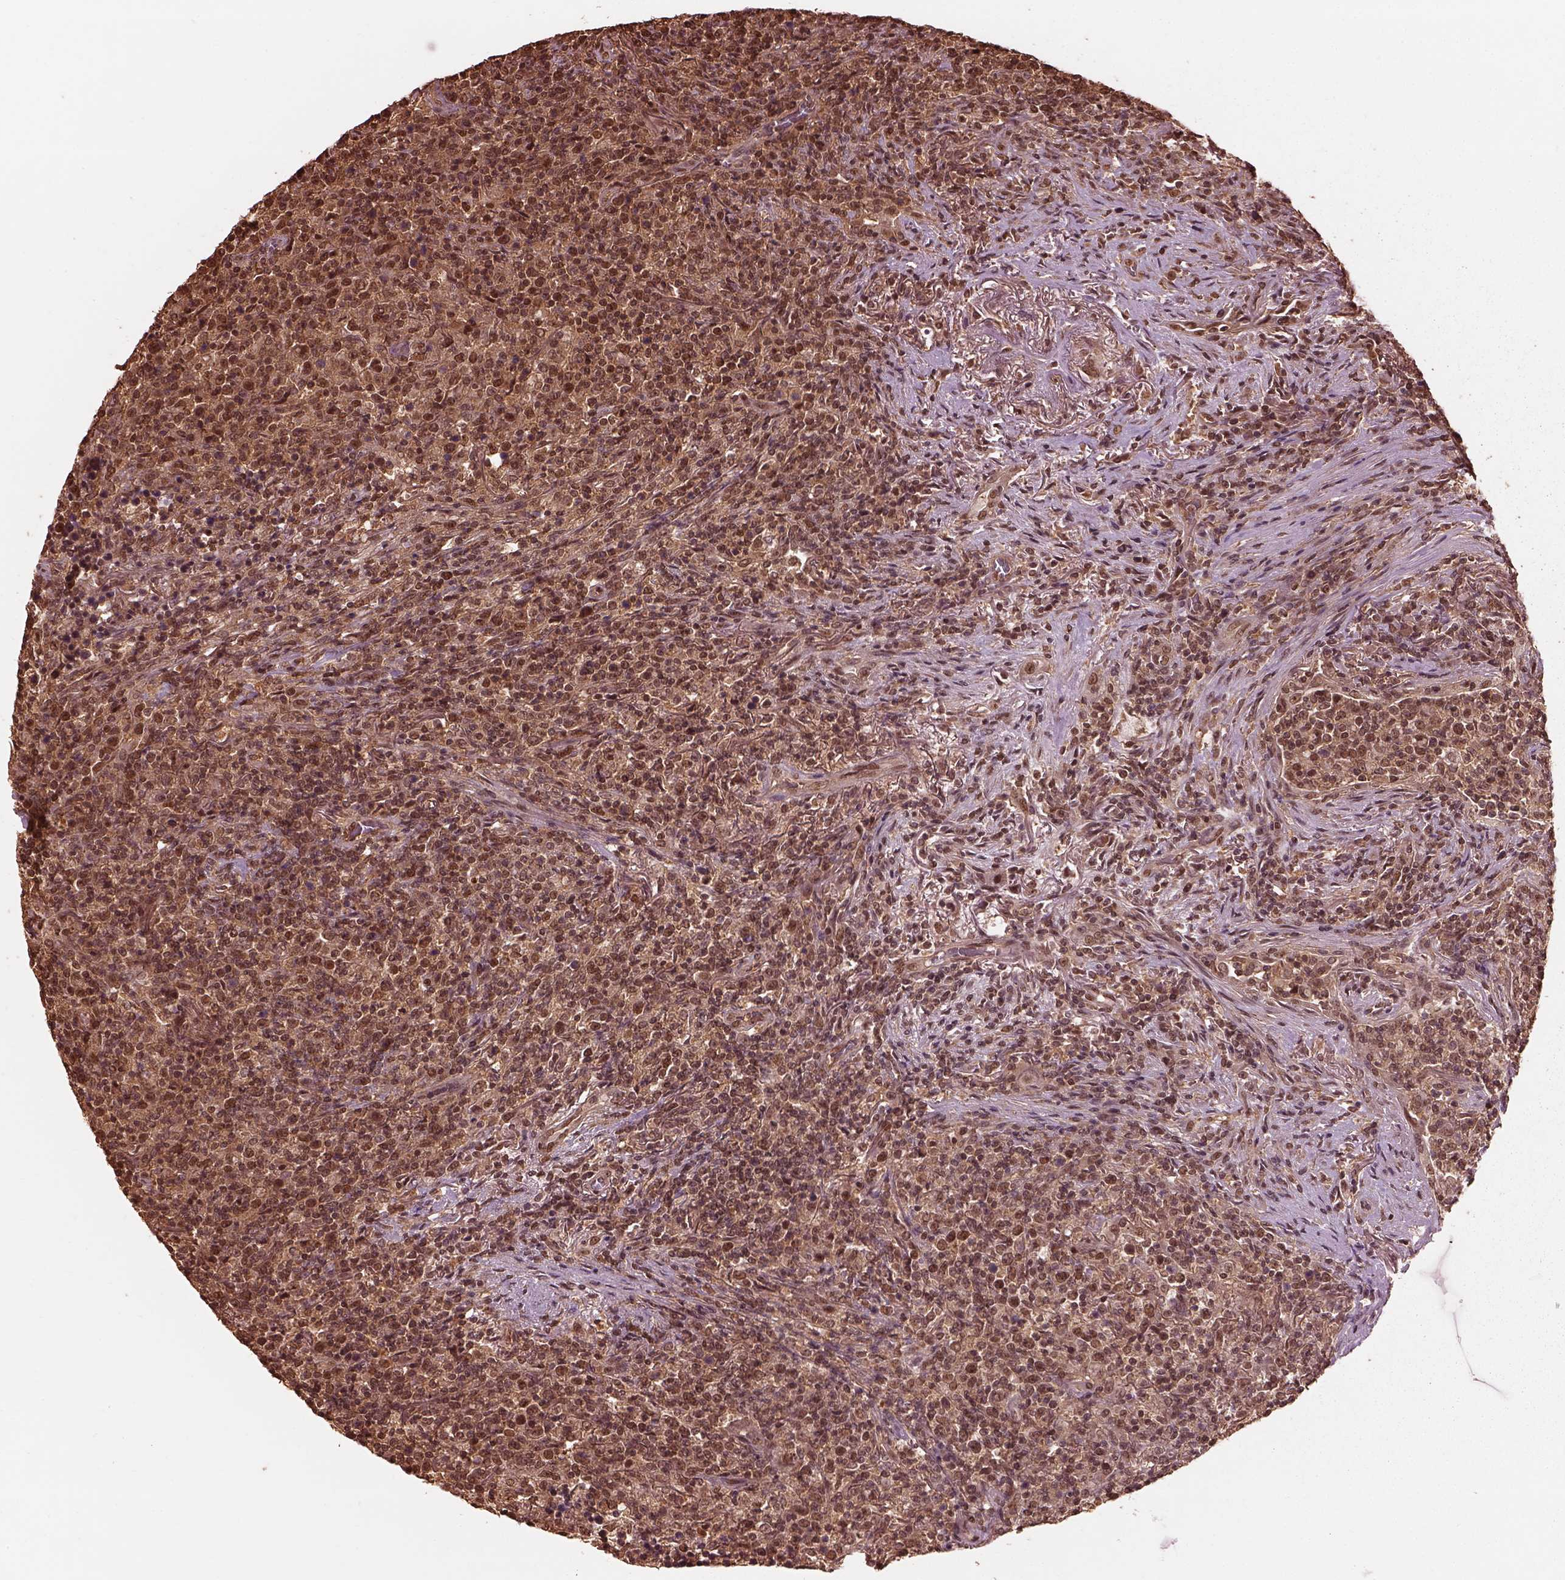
{"staining": {"intensity": "moderate", "quantity": ">75%", "location": "cytoplasmic/membranous"}, "tissue": "lymphoma", "cell_type": "Tumor cells", "image_type": "cancer", "snomed": [{"axis": "morphology", "description": "Malignant lymphoma, non-Hodgkin's type, High grade"}, {"axis": "topography", "description": "Lung"}], "caption": "Immunohistochemistry (DAB) staining of human lymphoma demonstrates moderate cytoplasmic/membranous protein staining in about >75% of tumor cells. The protein of interest is stained brown, and the nuclei are stained in blue (DAB IHC with brightfield microscopy, high magnification).", "gene": "PSMC5", "patient": {"sex": "male", "age": 79}}